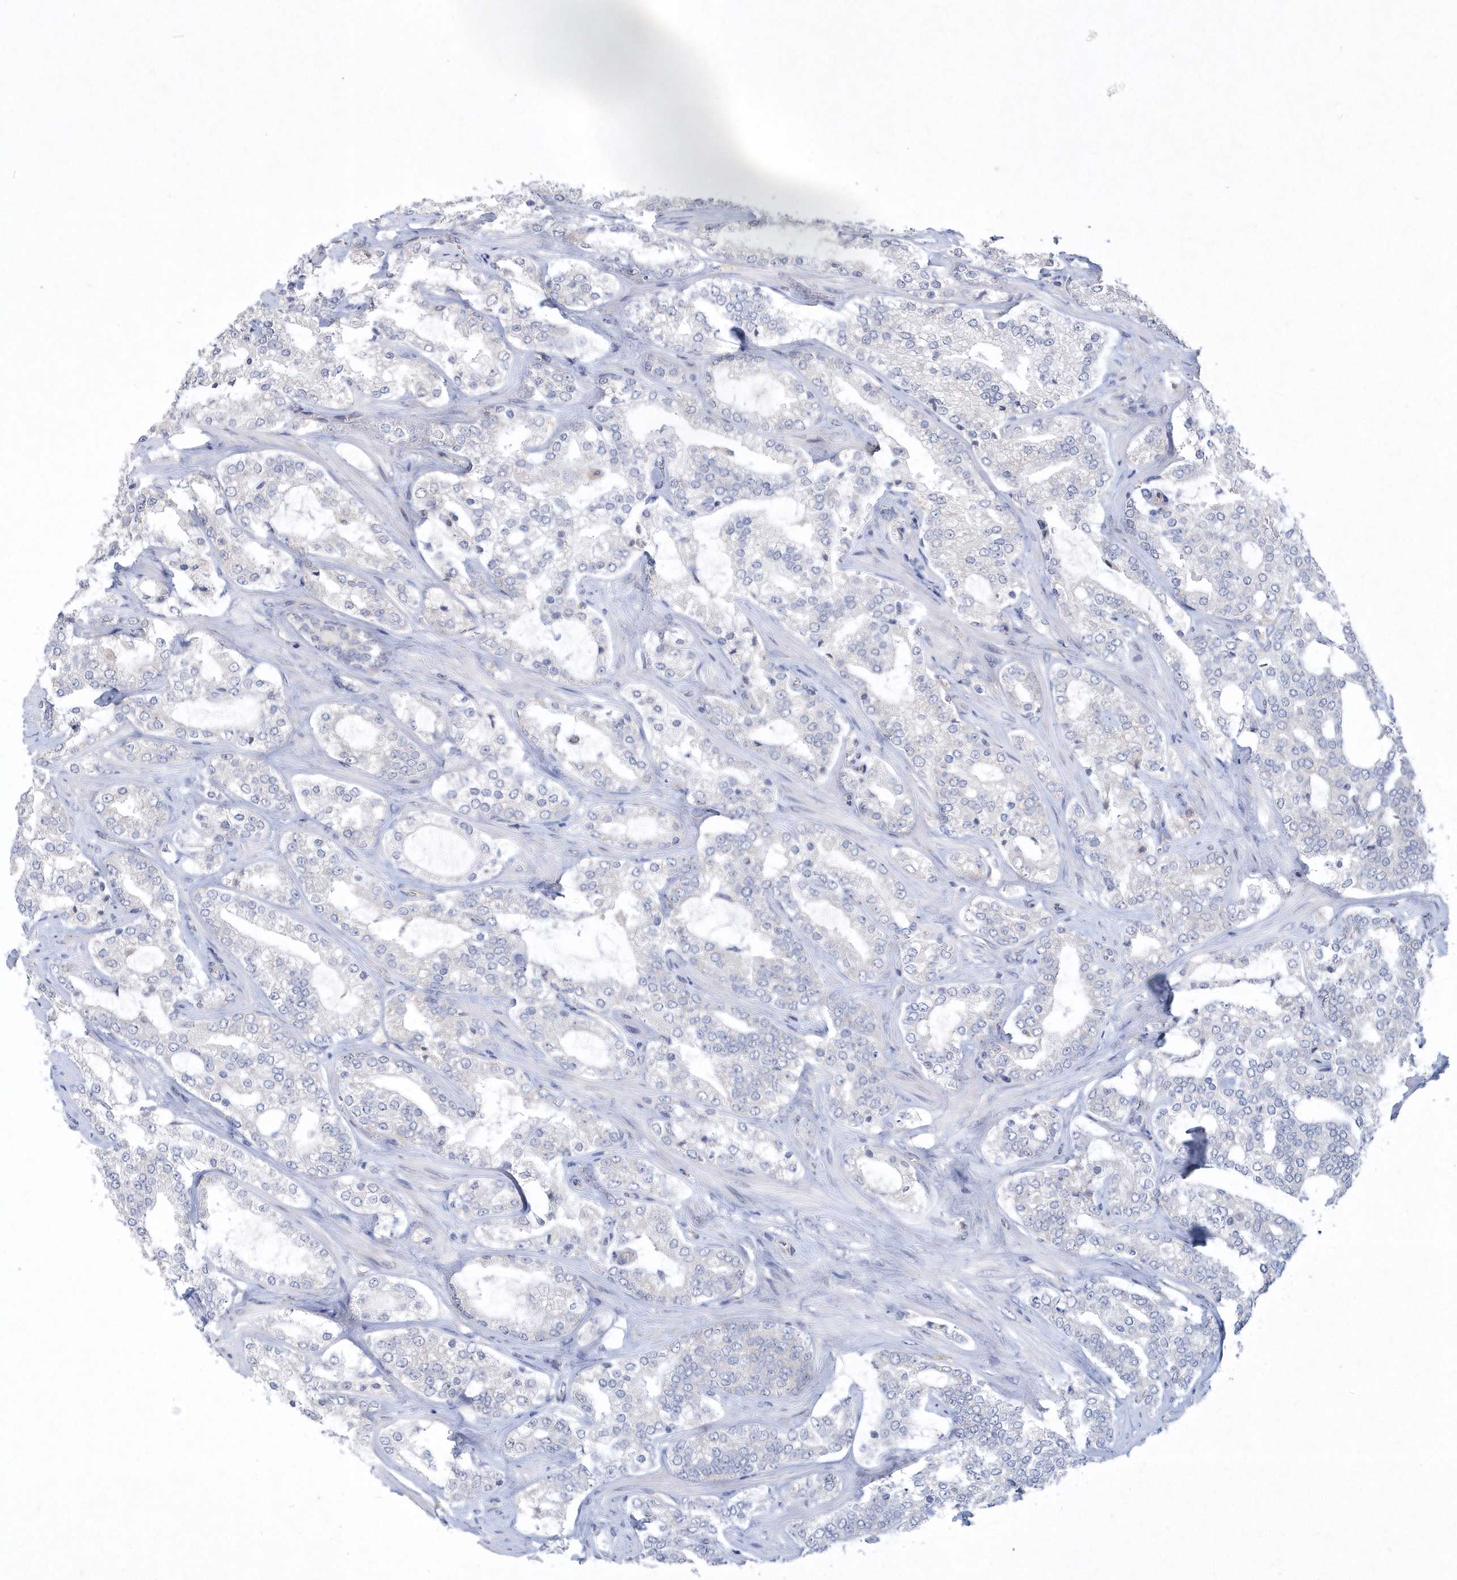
{"staining": {"intensity": "negative", "quantity": "none", "location": "none"}, "tissue": "prostate cancer", "cell_type": "Tumor cells", "image_type": "cancer", "snomed": [{"axis": "morphology", "description": "Adenocarcinoma, High grade"}, {"axis": "topography", "description": "Prostate"}], "caption": "Tumor cells show no significant staining in prostate cancer.", "gene": "DGAT1", "patient": {"sex": "male", "age": 64}}